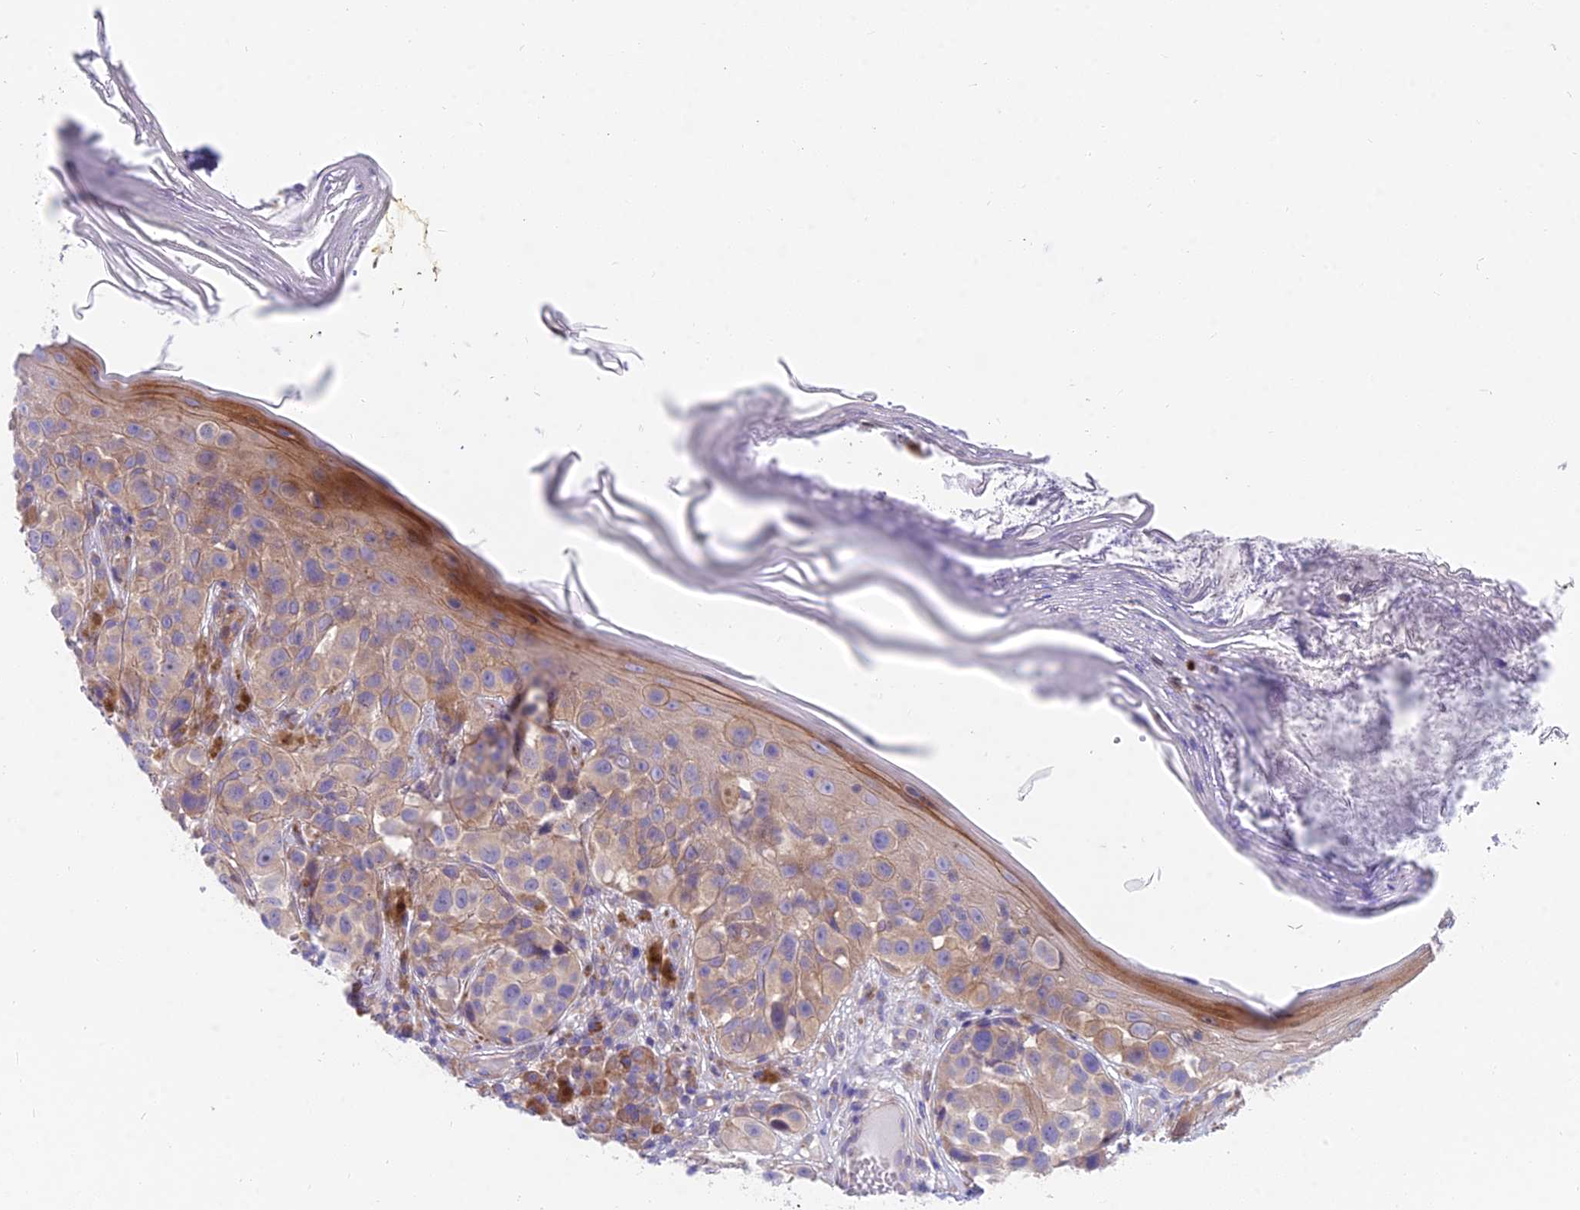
{"staining": {"intensity": "negative", "quantity": "none", "location": "none"}, "tissue": "melanoma", "cell_type": "Tumor cells", "image_type": "cancer", "snomed": [{"axis": "morphology", "description": "Malignant melanoma, NOS"}, {"axis": "topography", "description": "Skin"}], "caption": "A high-resolution histopathology image shows IHC staining of melanoma, which exhibits no significant staining in tumor cells.", "gene": "MVB12A", "patient": {"sex": "male", "age": 38}}